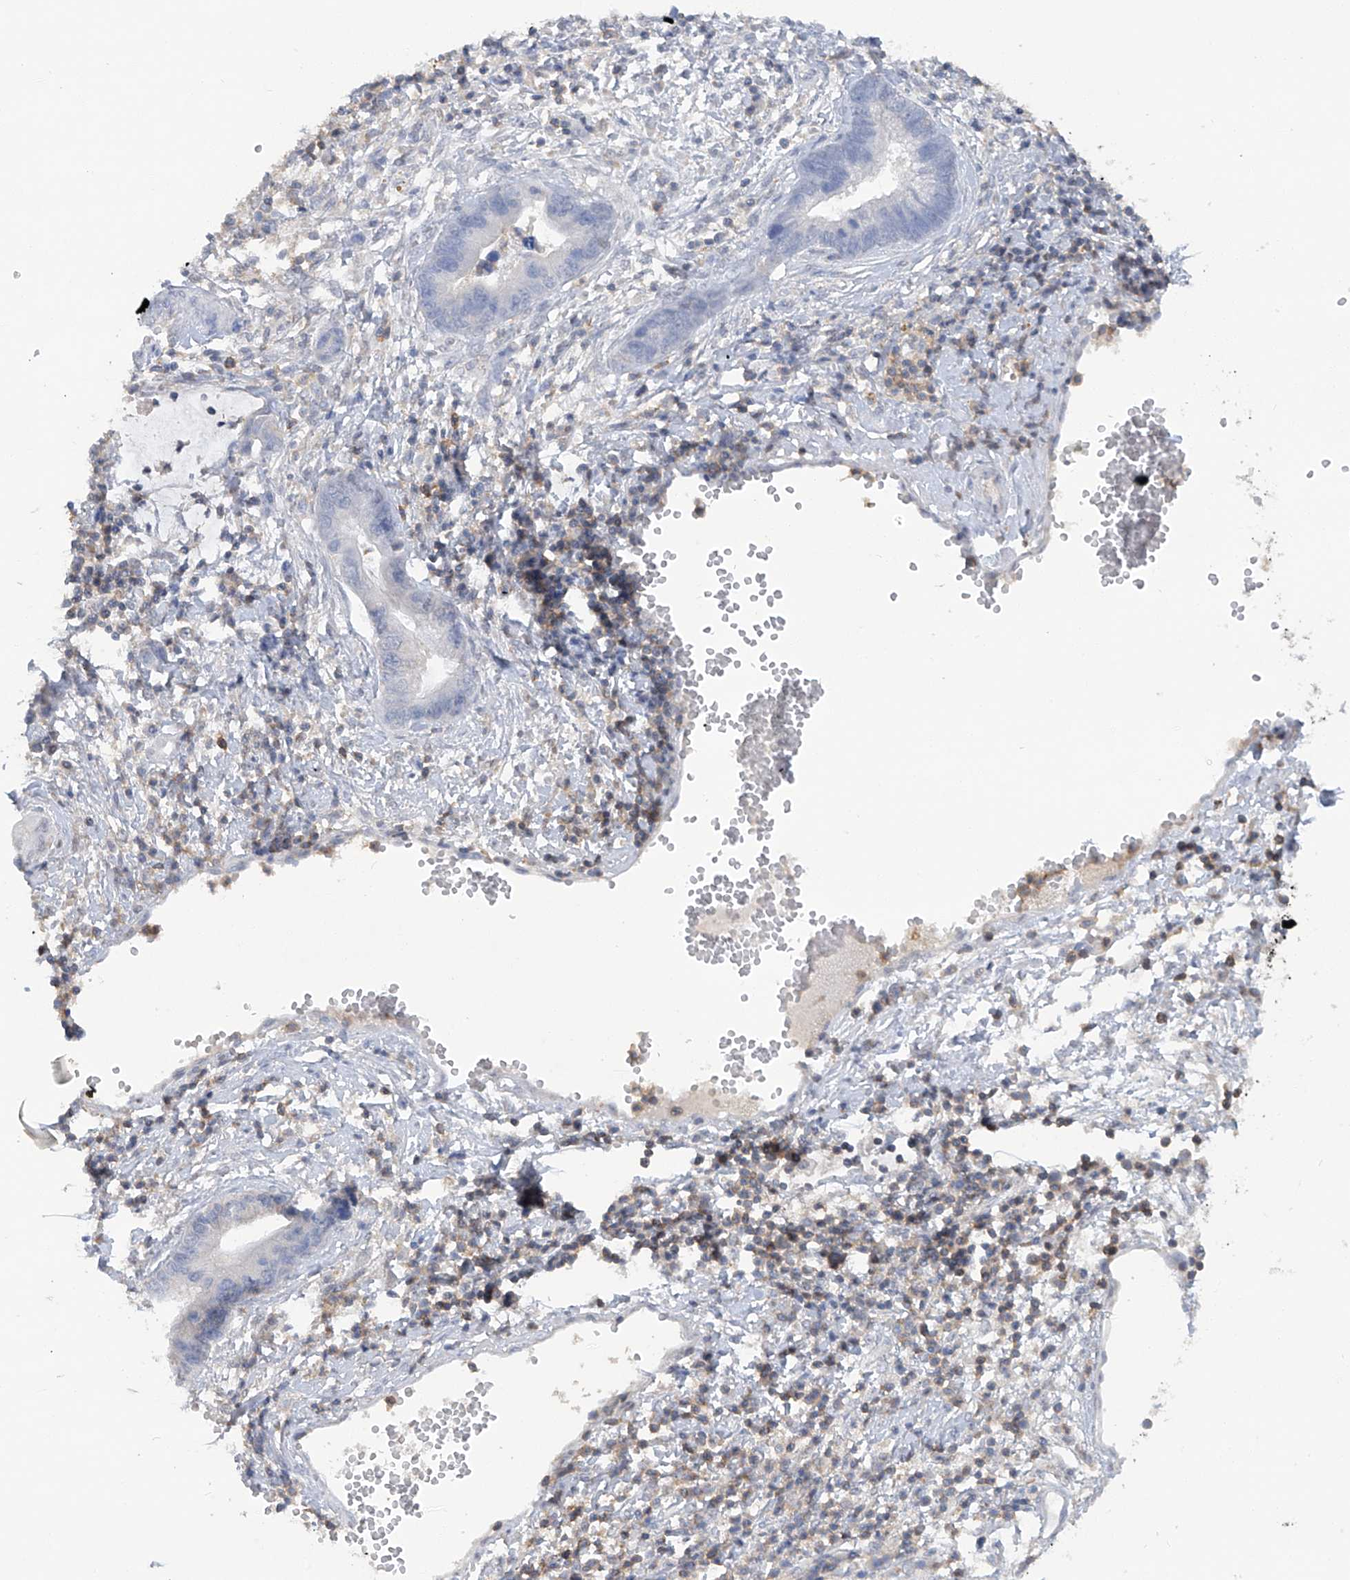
{"staining": {"intensity": "negative", "quantity": "none", "location": "none"}, "tissue": "cervical cancer", "cell_type": "Tumor cells", "image_type": "cancer", "snomed": [{"axis": "morphology", "description": "Adenocarcinoma, NOS"}, {"axis": "topography", "description": "Cervix"}], "caption": "DAB (3,3'-diaminobenzidine) immunohistochemical staining of human cervical cancer displays no significant expression in tumor cells.", "gene": "HAS3", "patient": {"sex": "female", "age": 44}}